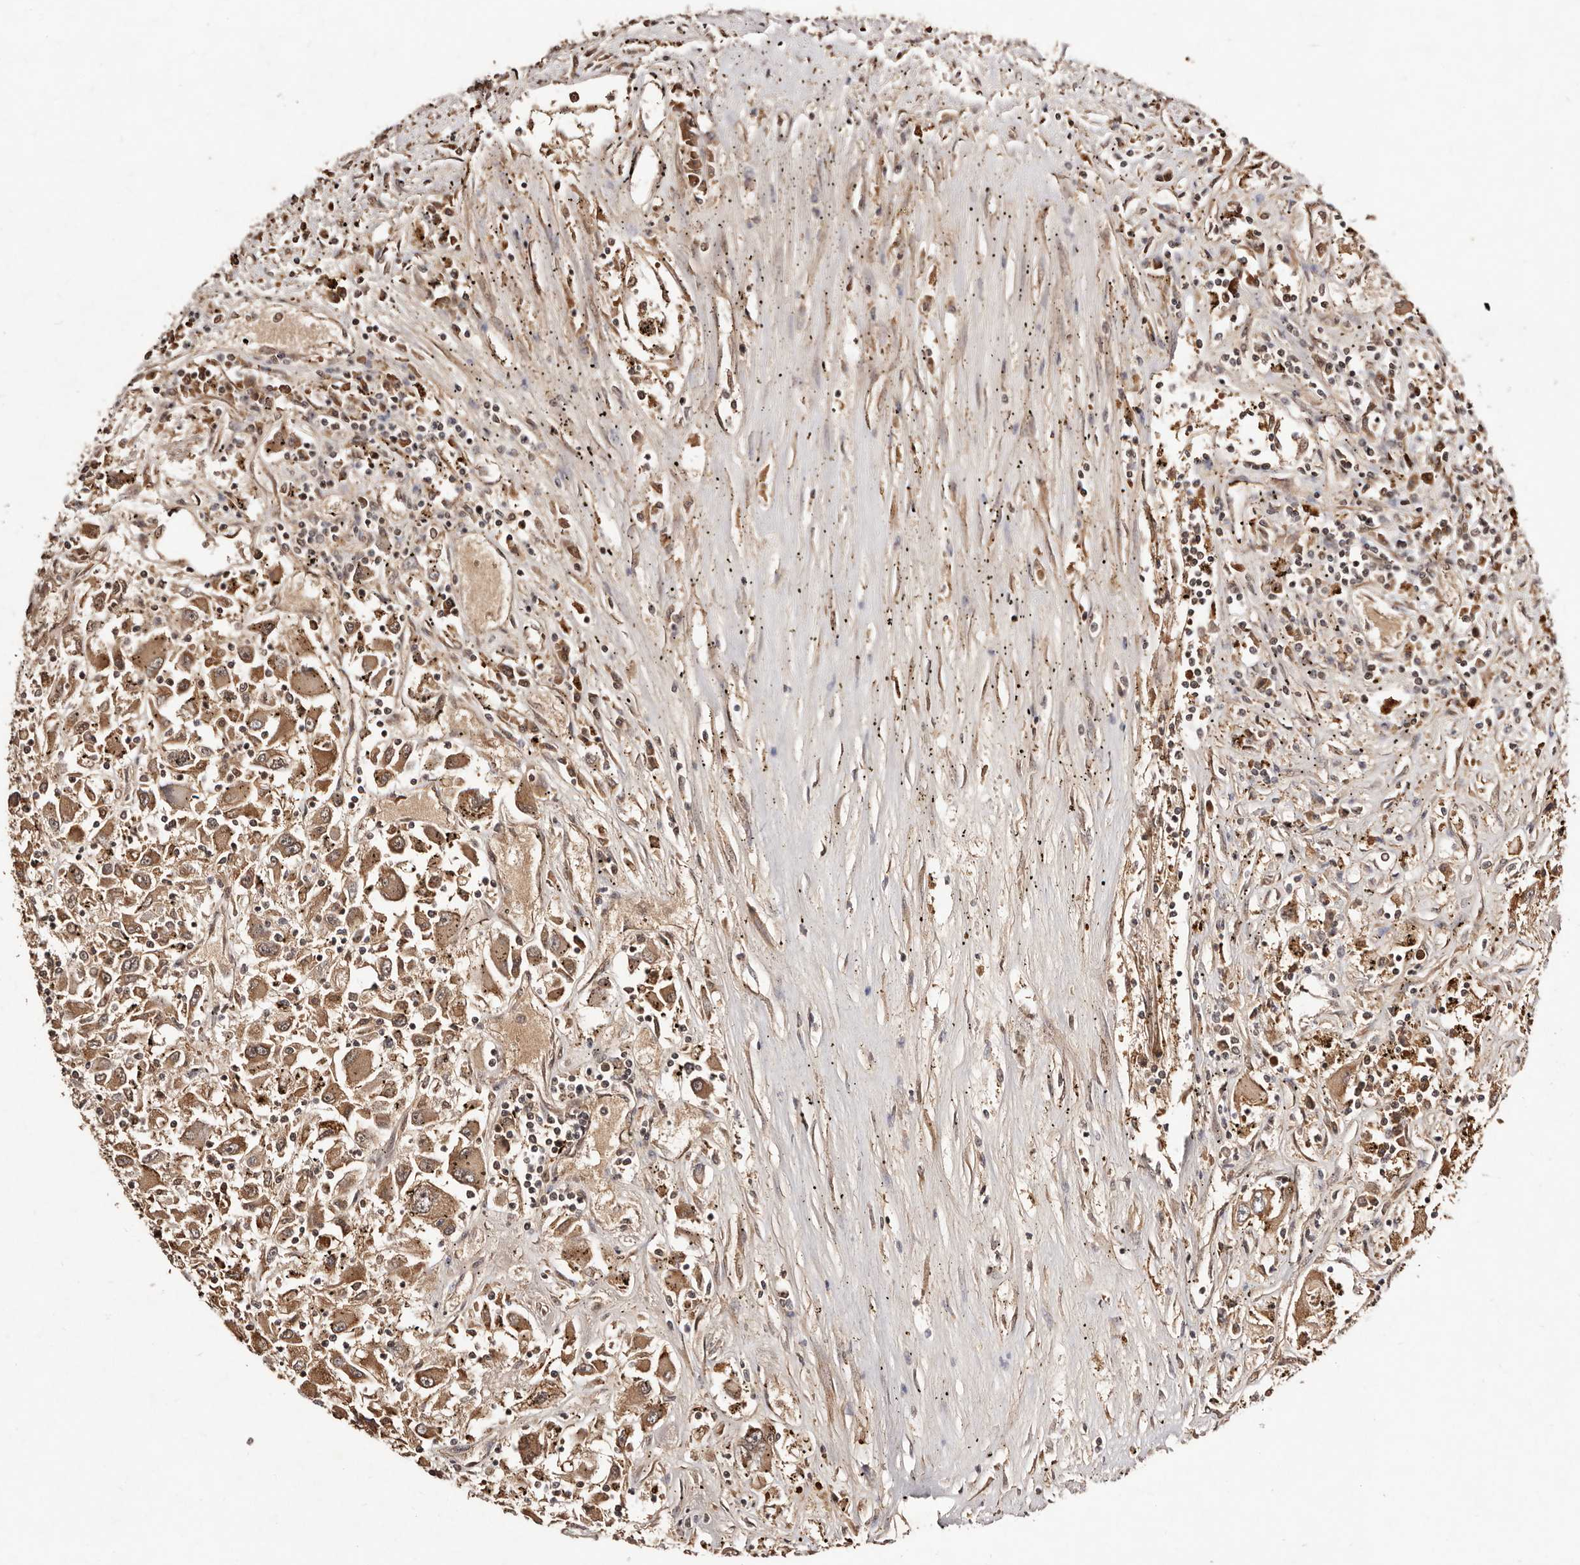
{"staining": {"intensity": "moderate", "quantity": ">75%", "location": "cytoplasmic/membranous"}, "tissue": "renal cancer", "cell_type": "Tumor cells", "image_type": "cancer", "snomed": [{"axis": "morphology", "description": "Adenocarcinoma, NOS"}, {"axis": "topography", "description": "Kidney"}], "caption": "An image of human renal adenocarcinoma stained for a protein exhibits moderate cytoplasmic/membranous brown staining in tumor cells.", "gene": "BICRAL", "patient": {"sex": "female", "age": 52}}